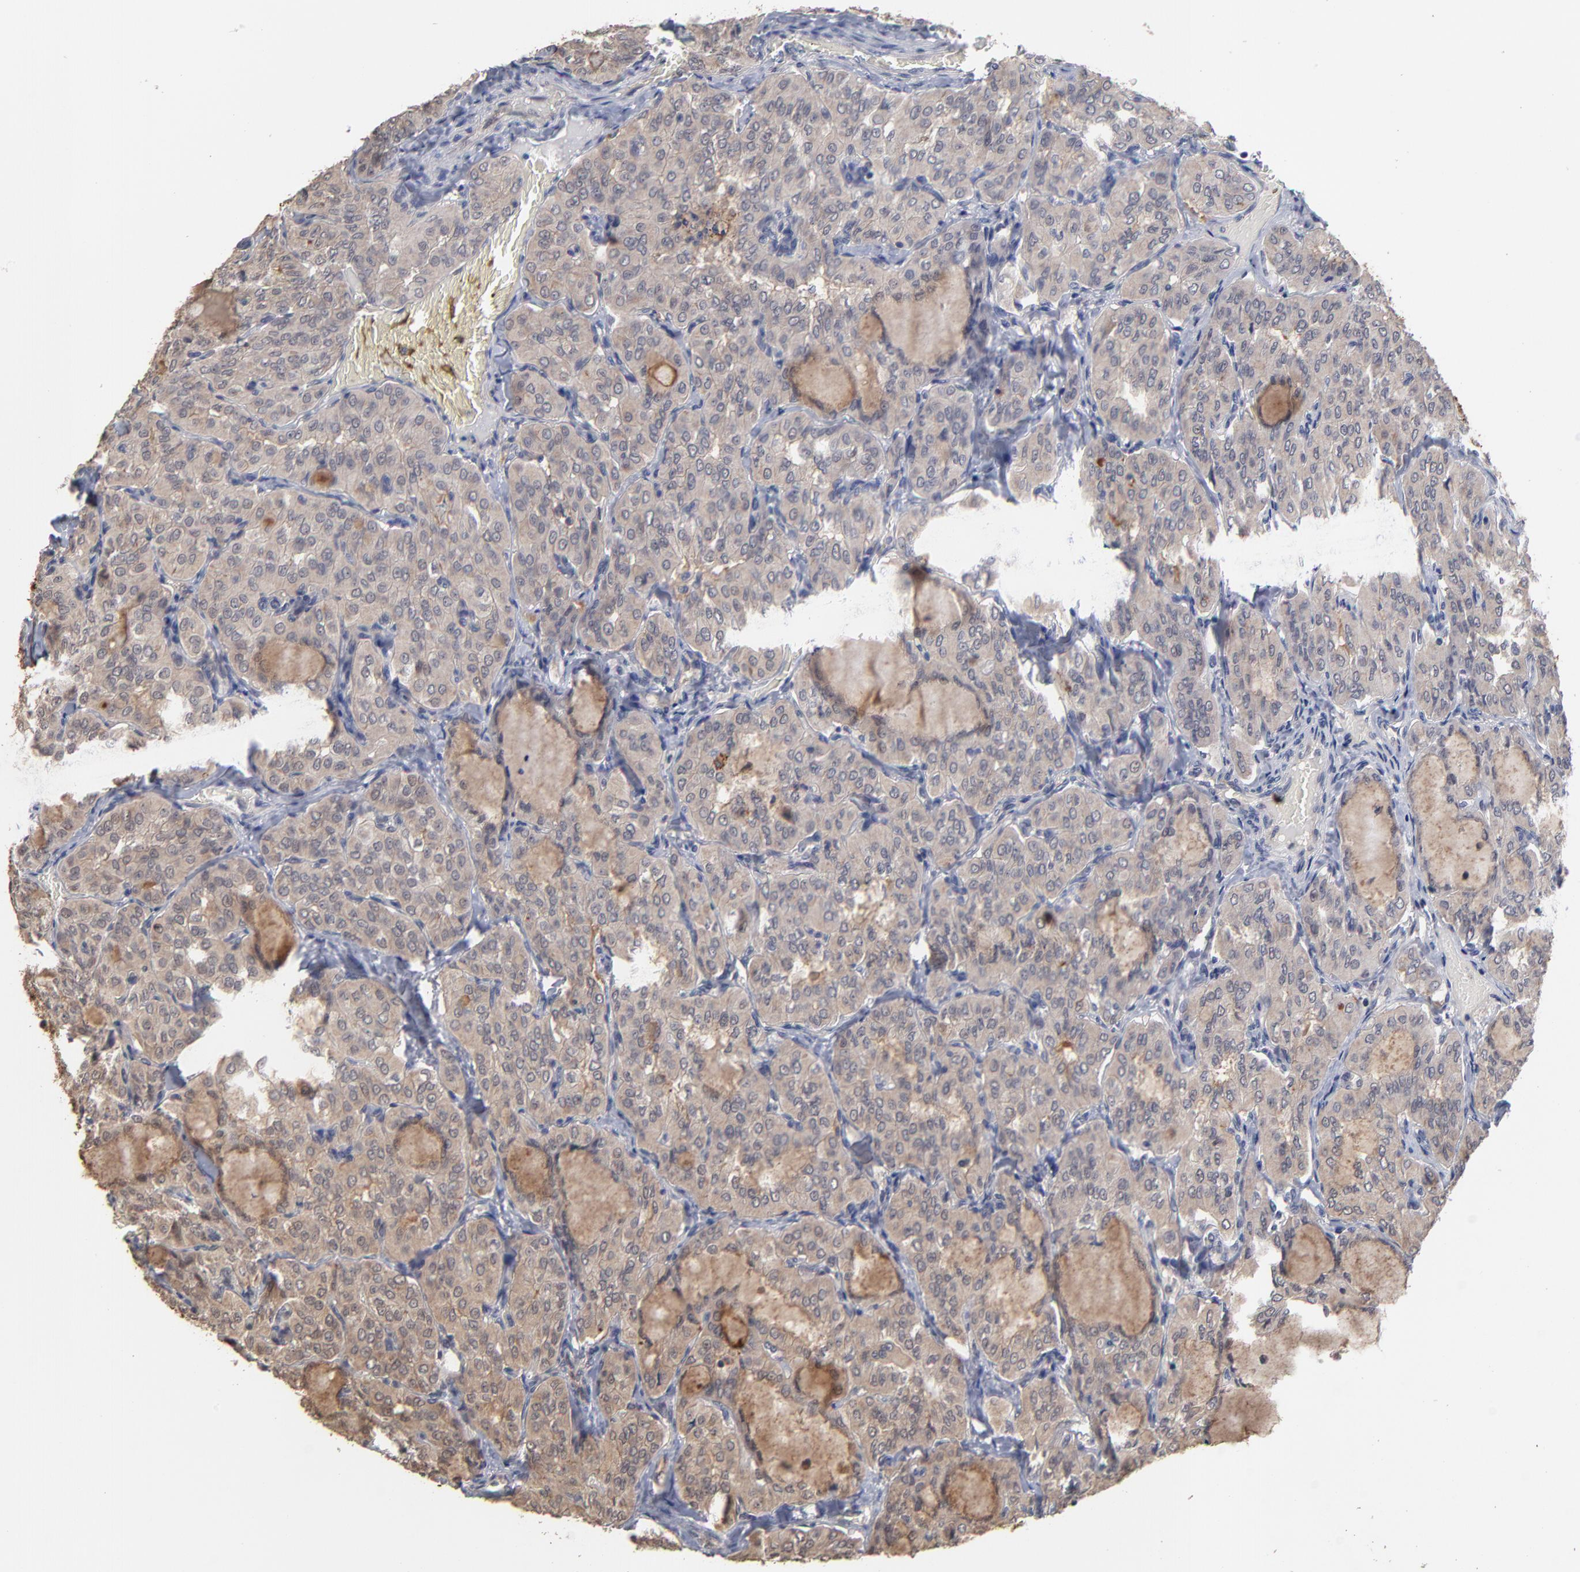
{"staining": {"intensity": "weak", "quantity": ">75%", "location": "cytoplasmic/membranous"}, "tissue": "thyroid cancer", "cell_type": "Tumor cells", "image_type": "cancer", "snomed": [{"axis": "morphology", "description": "Papillary adenocarcinoma, NOS"}, {"axis": "topography", "description": "Thyroid gland"}], "caption": "Immunohistochemical staining of thyroid cancer exhibits low levels of weak cytoplasmic/membranous protein positivity in approximately >75% of tumor cells.", "gene": "ASB8", "patient": {"sex": "male", "age": 20}}